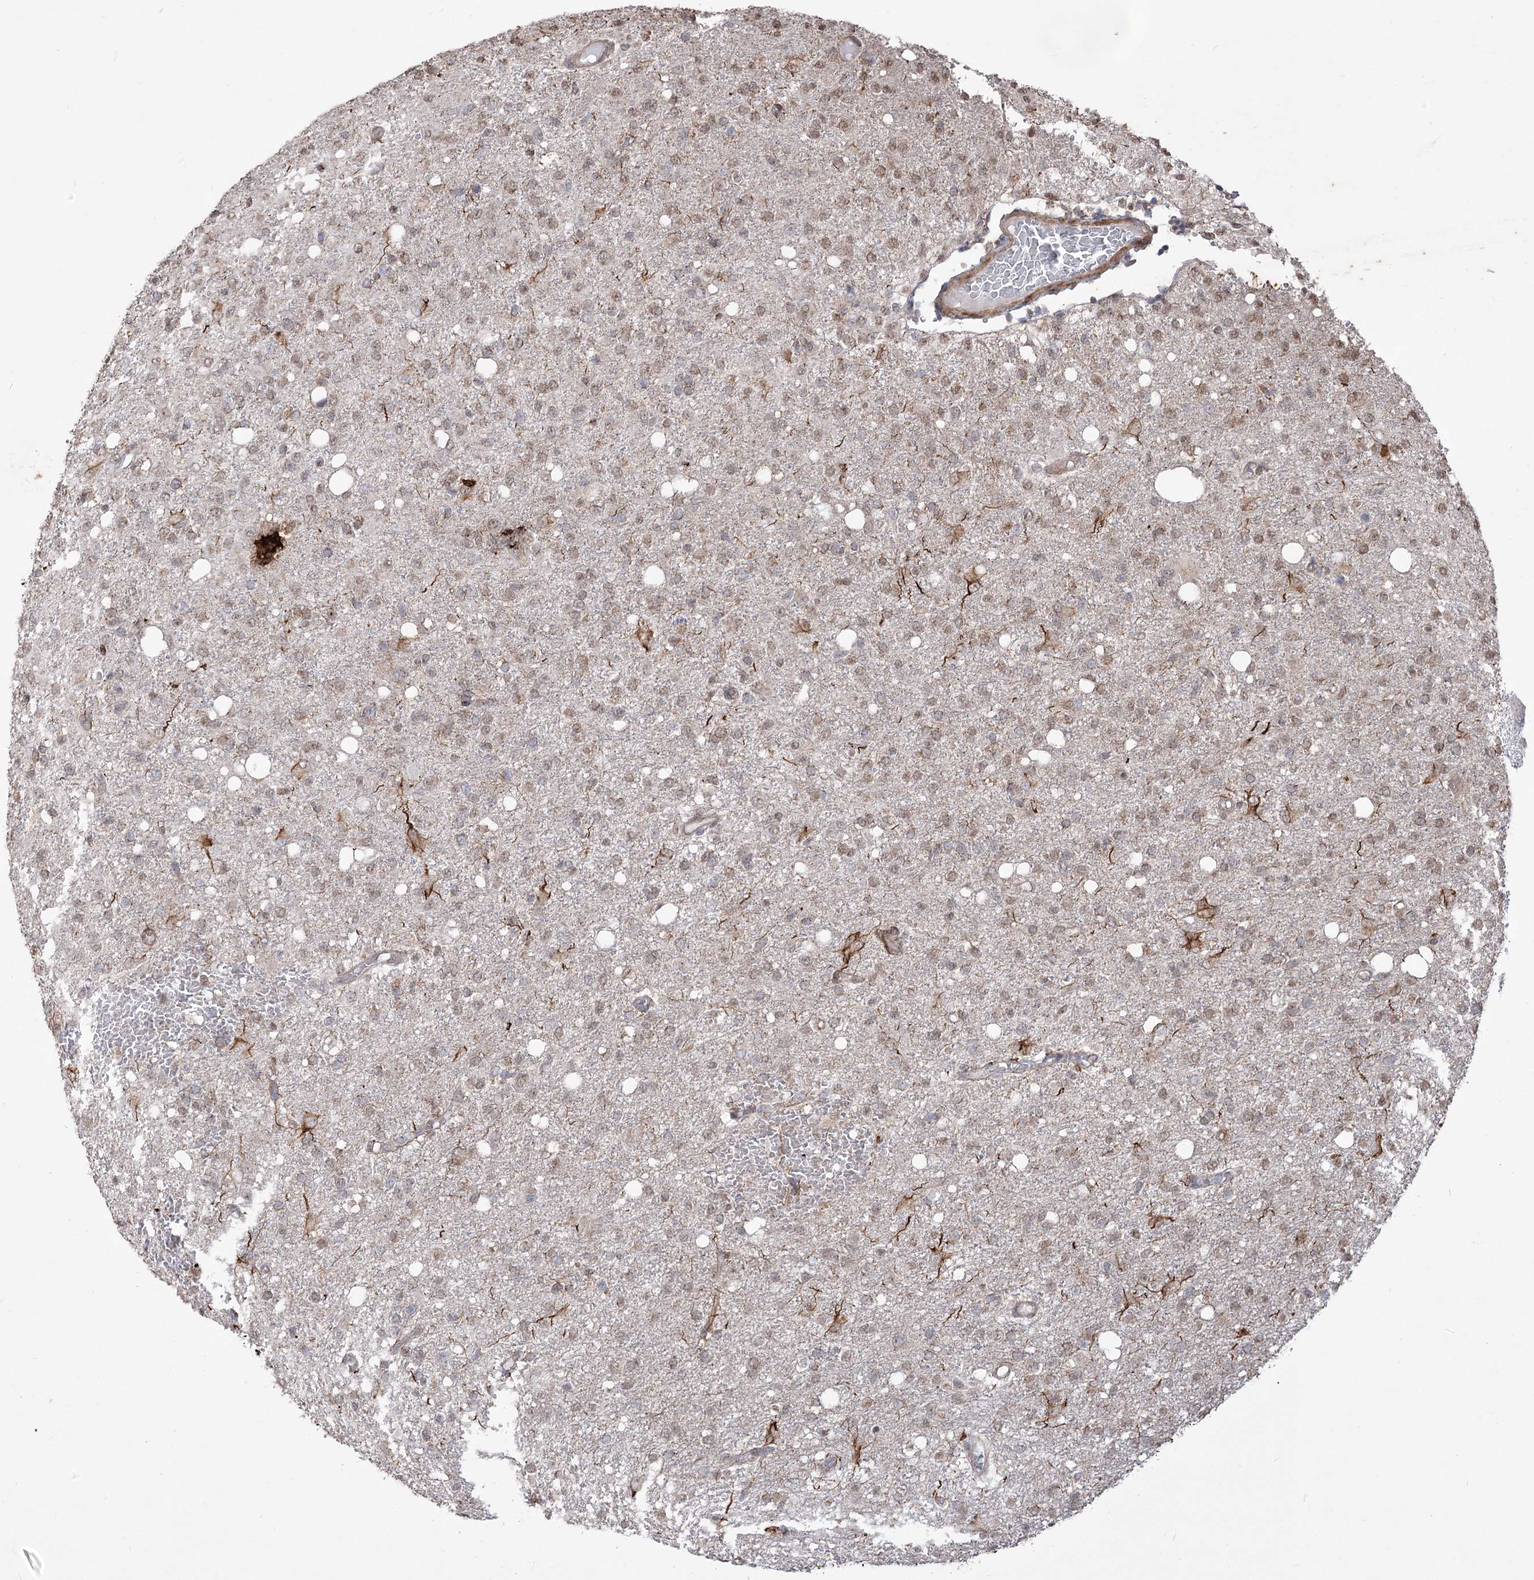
{"staining": {"intensity": "weak", "quantity": "25%-75%", "location": "cytoplasmic/membranous"}, "tissue": "glioma", "cell_type": "Tumor cells", "image_type": "cancer", "snomed": [{"axis": "morphology", "description": "Glioma, malignant, High grade"}, {"axis": "topography", "description": "Brain"}], "caption": "IHC micrograph of human malignant glioma (high-grade) stained for a protein (brown), which reveals low levels of weak cytoplasmic/membranous expression in about 25%-75% of tumor cells.", "gene": "ZSCAN23", "patient": {"sex": "female", "age": 59}}